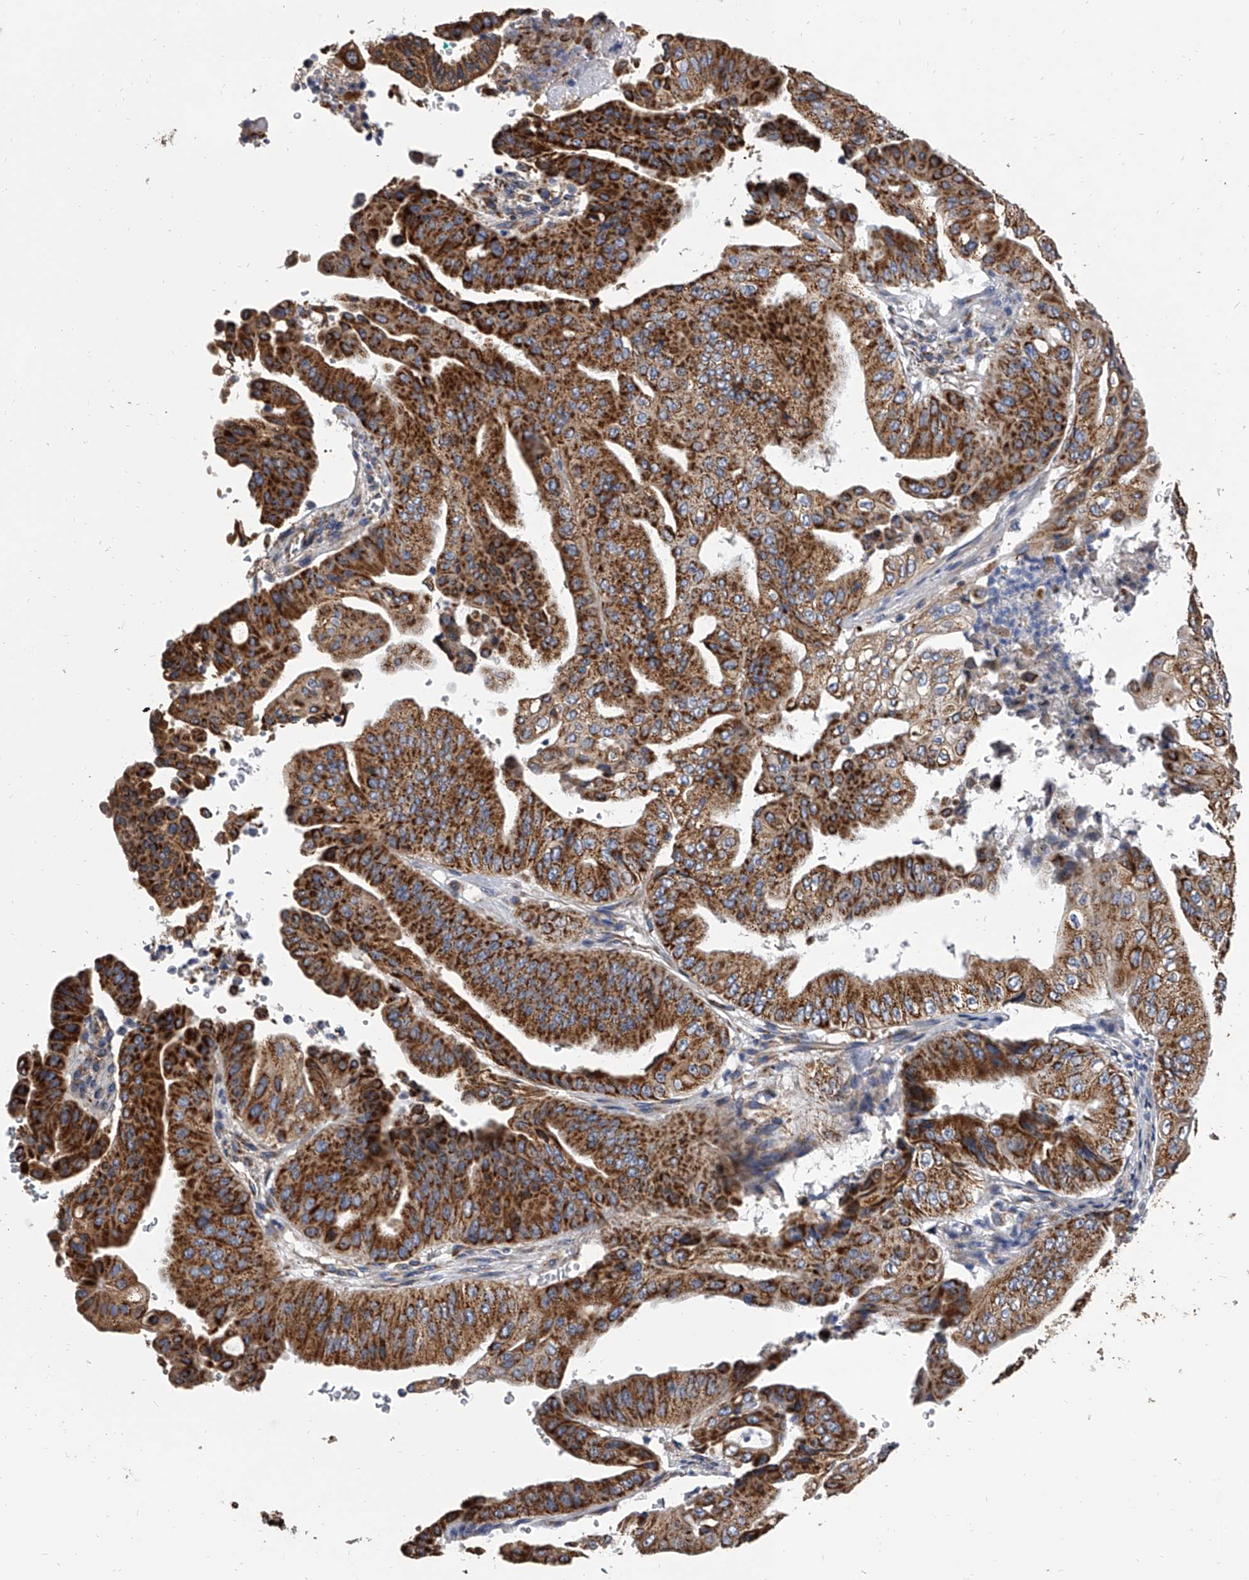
{"staining": {"intensity": "strong", "quantity": ">75%", "location": "cytoplasmic/membranous"}, "tissue": "pancreatic cancer", "cell_type": "Tumor cells", "image_type": "cancer", "snomed": [{"axis": "morphology", "description": "Adenocarcinoma, NOS"}, {"axis": "topography", "description": "Pancreas"}], "caption": "There is high levels of strong cytoplasmic/membranous positivity in tumor cells of adenocarcinoma (pancreatic), as demonstrated by immunohistochemical staining (brown color).", "gene": "MRPL28", "patient": {"sex": "female", "age": 77}}